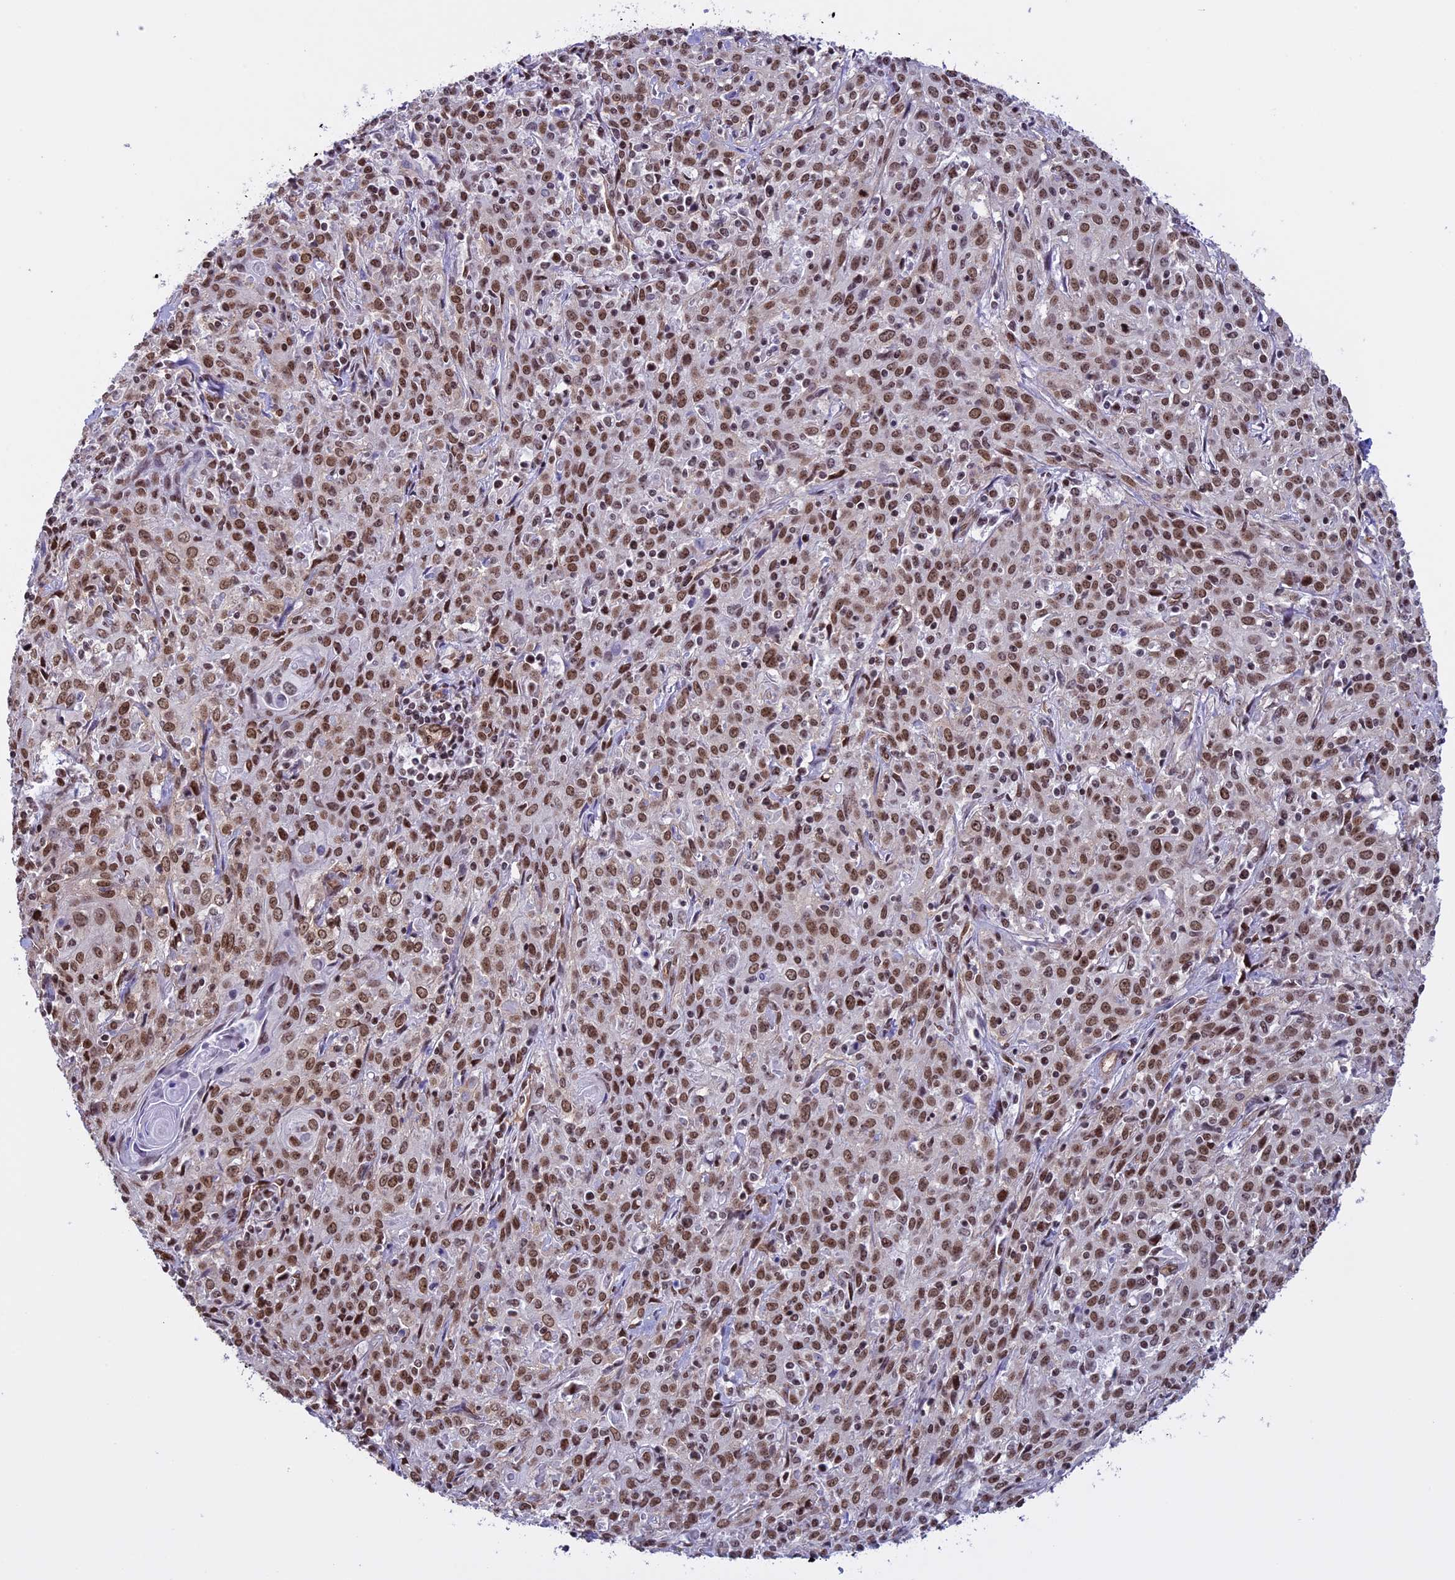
{"staining": {"intensity": "moderate", "quantity": ">75%", "location": "nuclear"}, "tissue": "cervical cancer", "cell_type": "Tumor cells", "image_type": "cancer", "snomed": [{"axis": "morphology", "description": "Squamous cell carcinoma, NOS"}, {"axis": "topography", "description": "Cervix"}], "caption": "There is medium levels of moderate nuclear staining in tumor cells of cervical cancer, as demonstrated by immunohistochemical staining (brown color).", "gene": "MPHOSPH8", "patient": {"sex": "female", "age": 57}}